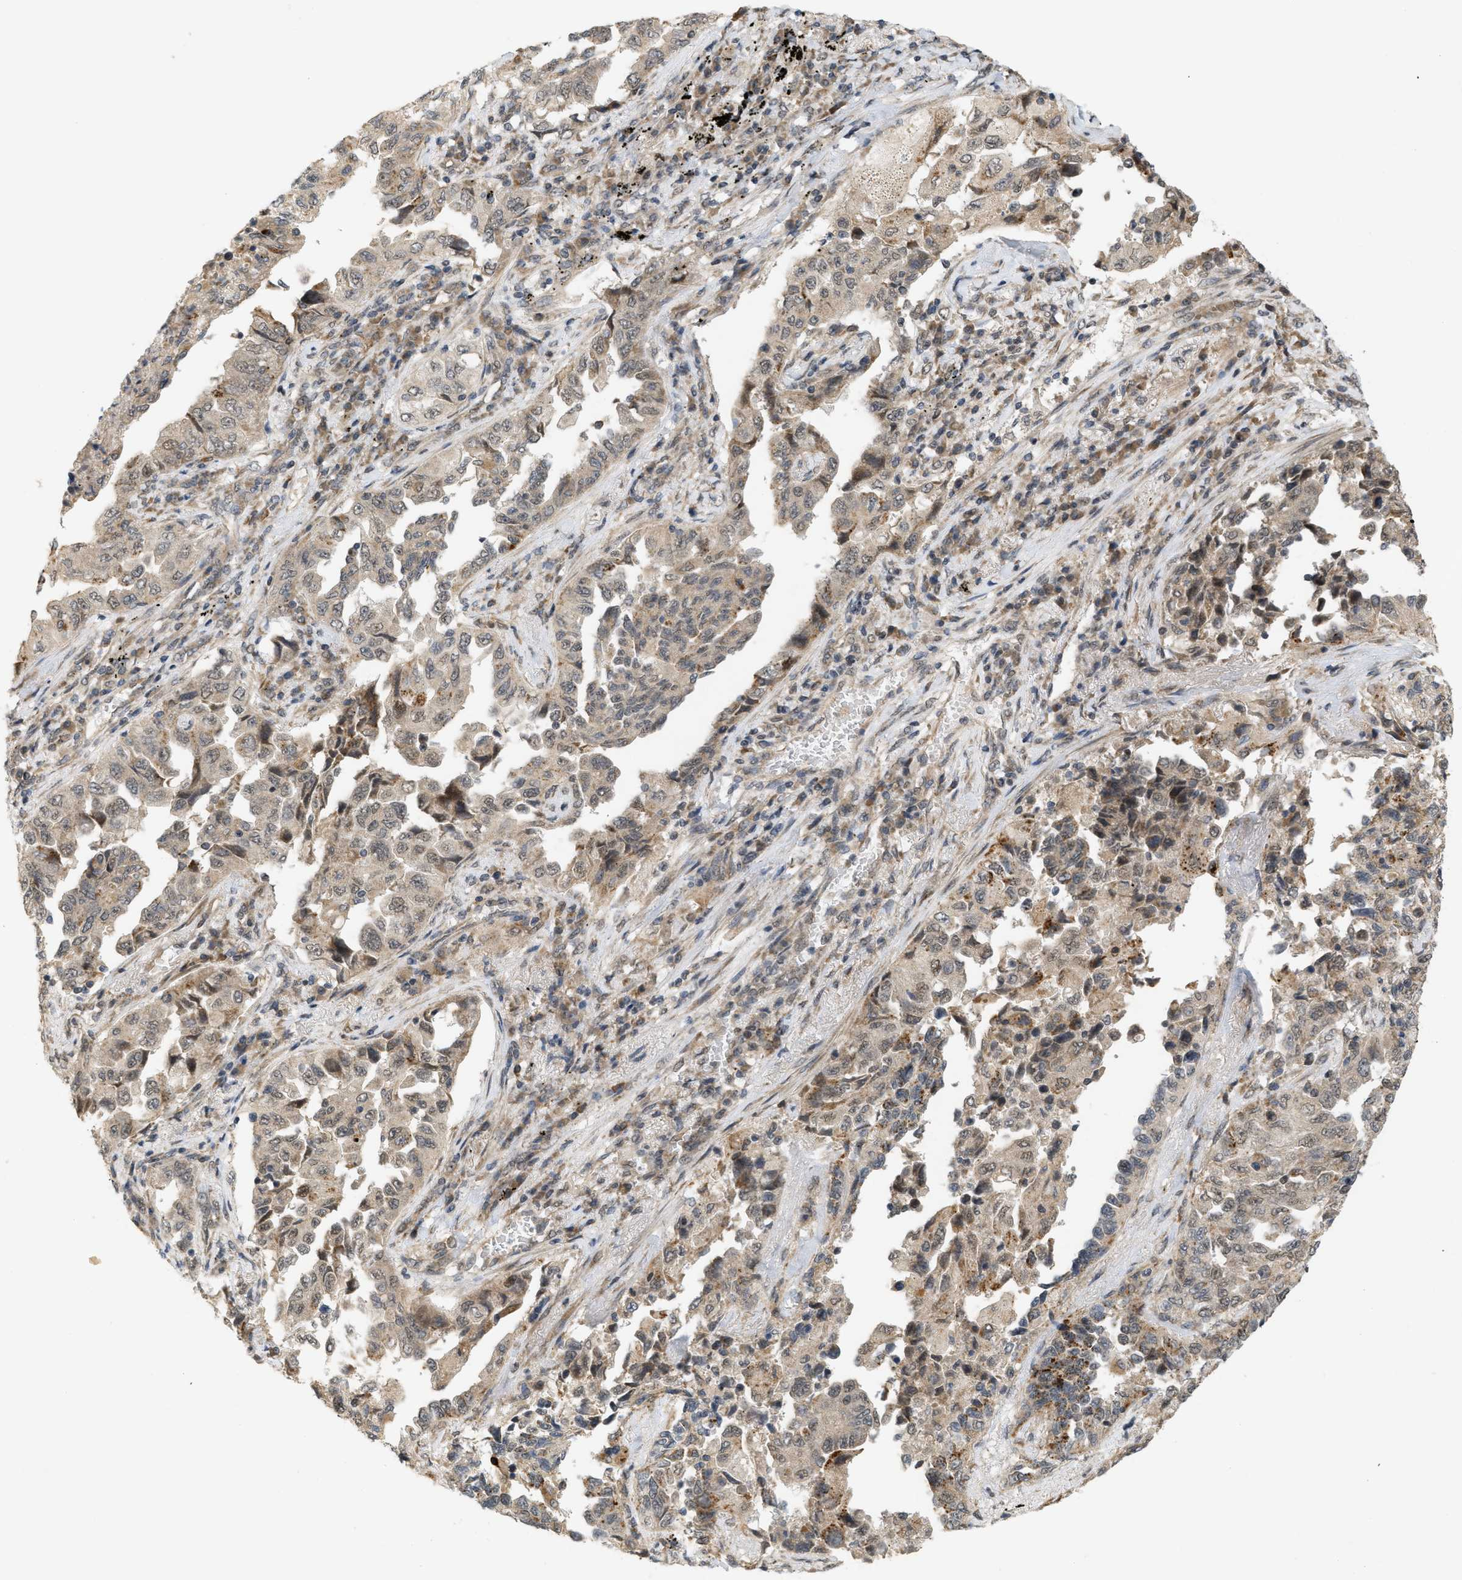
{"staining": {"intensity": "weak", "quantity": ">75%", "location": "cytoplasmic/membranous"}, "tissue": "lung cancer", "cell_type": "Tumor cells", "image_type": "cancer", "snomed": [{"axis": "morphology", "description": "Adenocarcinoma, NOS"}, {"axis": "topography", "description": "Lung"}], "caption": "This photomicrograph demonstrates immunohistochemistry staining of lung adenocarcinoma, with low weak cytoplasmic/membranous positivity in approximately >75% of tumor cells.", "gene": "PRKD1", "patient": {"sex": "female", "age": 51}}